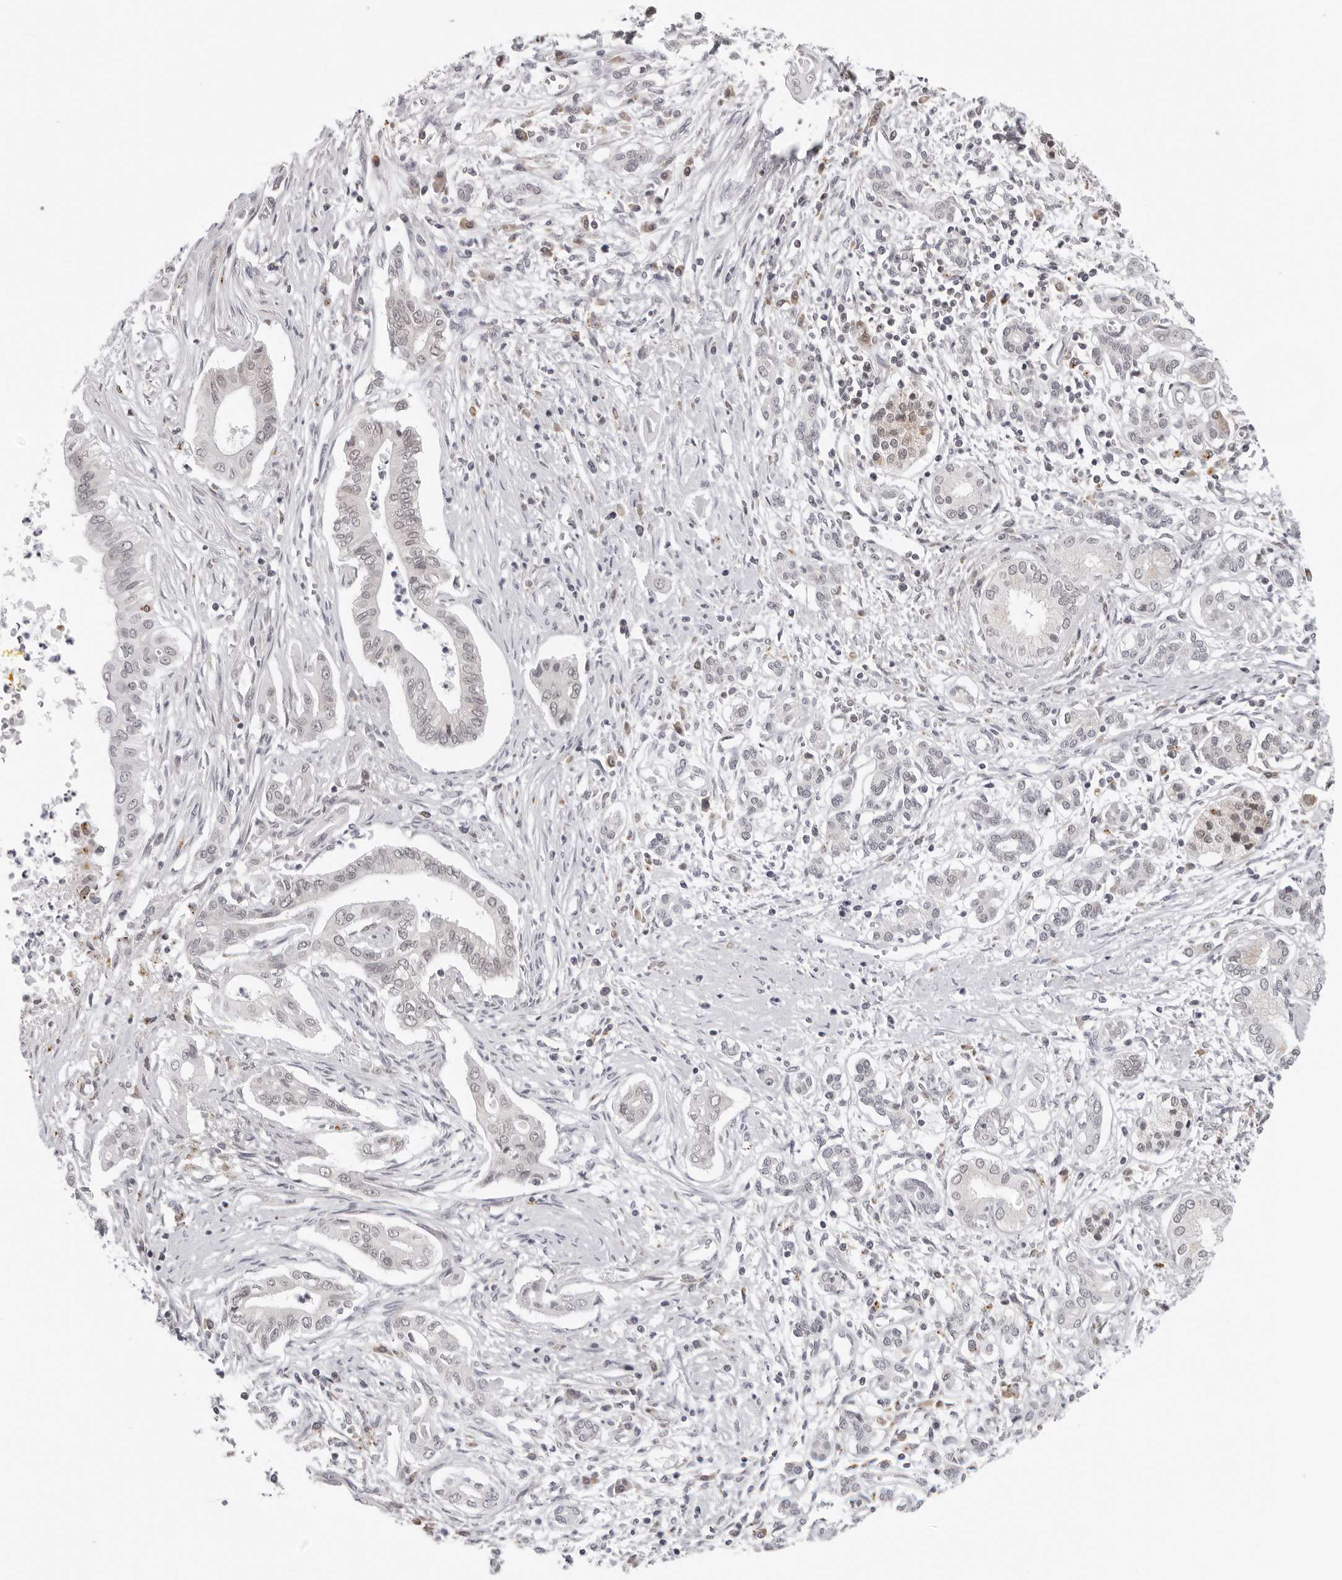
{"staining": {"intensity": "negative", "quantity": "none", "location": "none"}, "tissue": "pancreatic cancer", "cell_type": "Tumor cells", "image_type": "cancer", "snomed": [{"axis": "morphology", "description": "Adenocarcinoma, NOS"}, {"axis": "topography", "description": "Pancreas"}], "caption": "DAB immunohistochemical staining of adenocarcinoma (pancreatic) demonstrates no significant positivity in tumor cells.", "gene": "PRUNE1", "patient": {"sex": "male", "age": 58}}